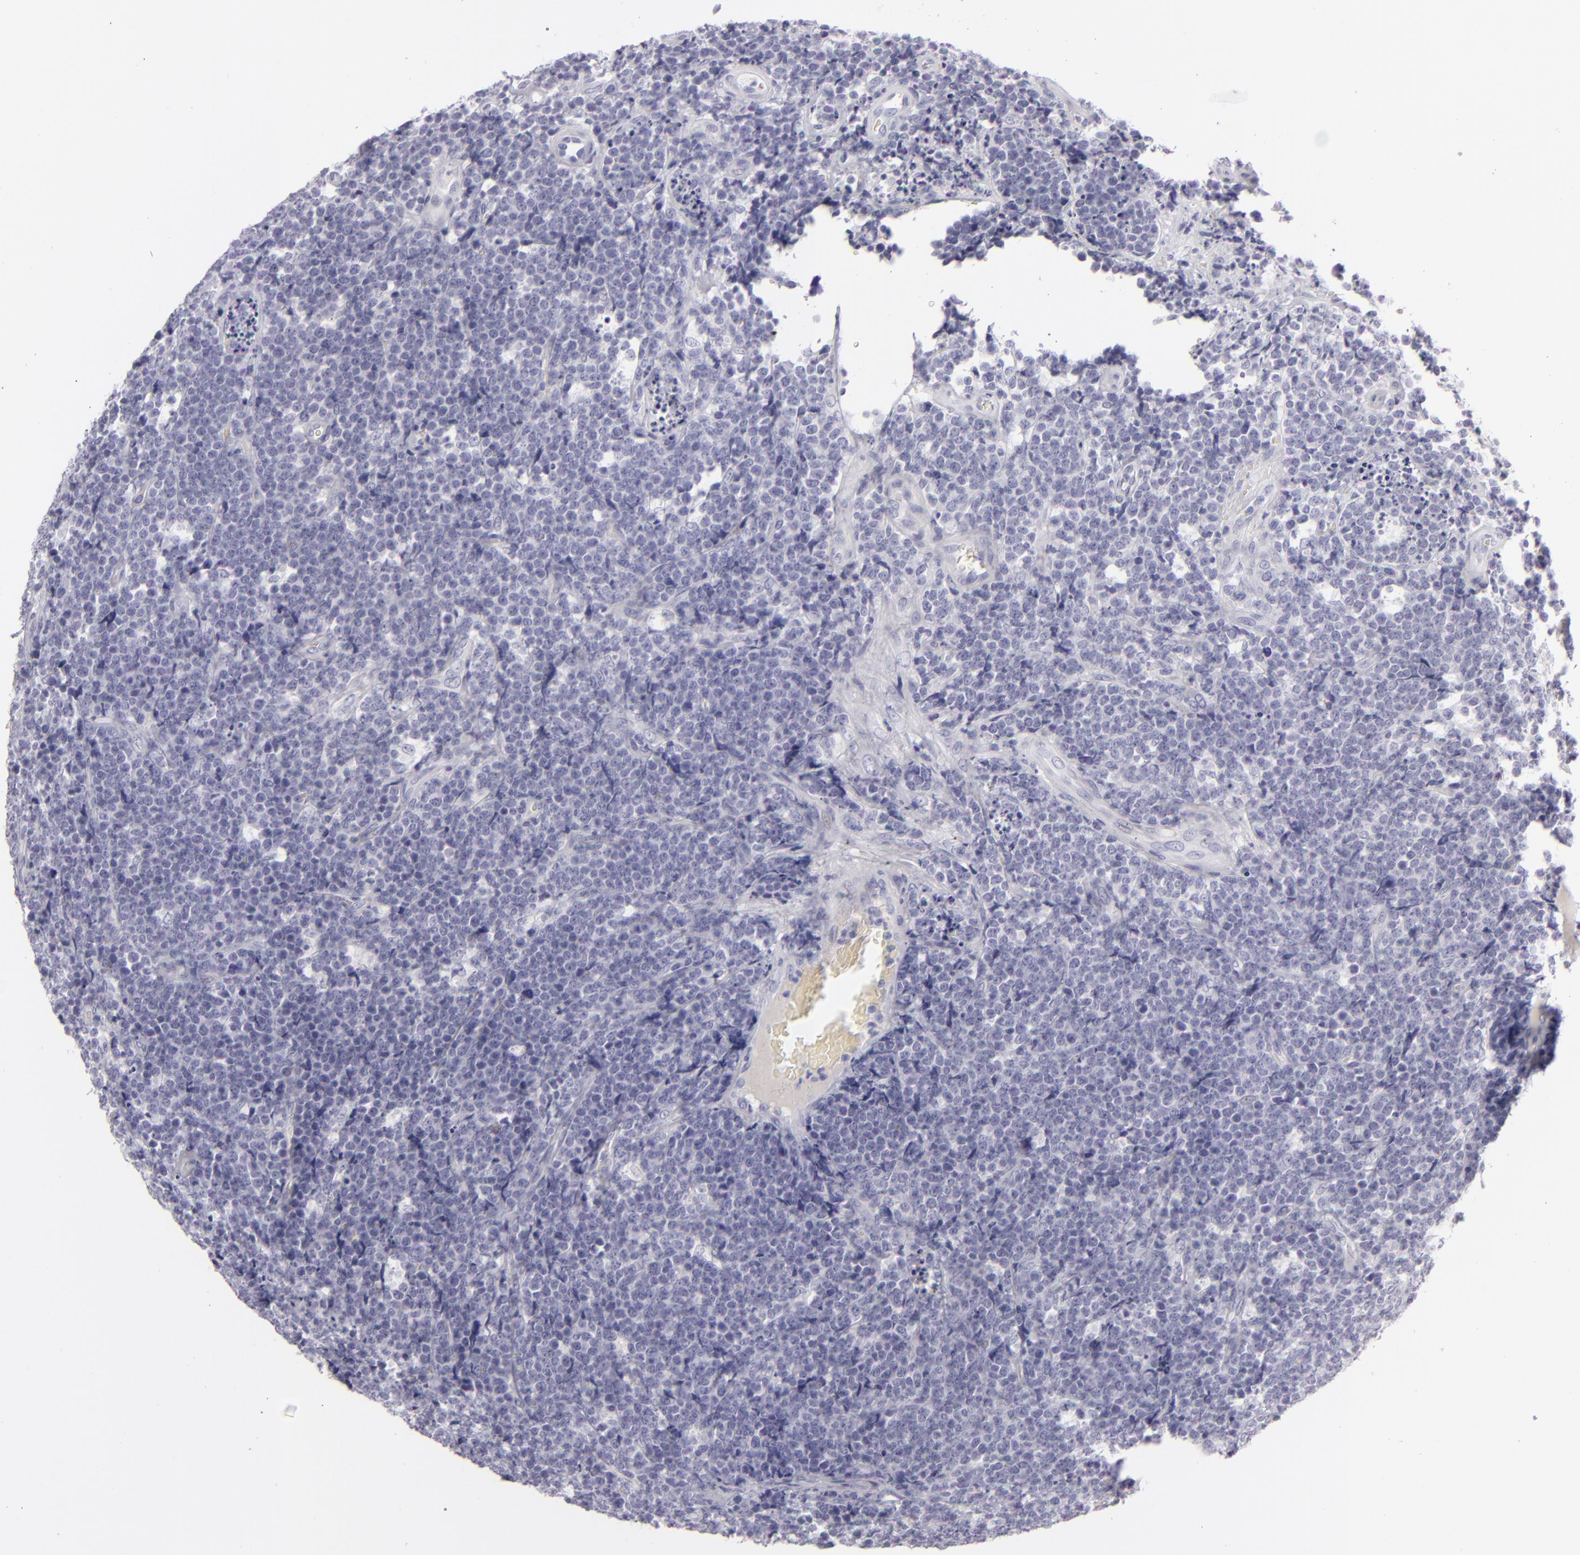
{"staining": {"intensity": "negative", "quantity": "none", "location": "none"}, "tissue": "lymphoma", "cell_type": "Tumor cells", "image_type": "cancer", "snomed": [{"axis": "morphology", "description": "Malignant lymphoma, non-Hodgkin's type, High grade"}, {"axis": "topography", "description": "Small intestine"}, {"axis": "topography", "description": "Colon"}], "caption": "Lymphoma was stained to show a protein in brown. There is no significant positivity in tumor cells.", "gene": "CDX2", "patient": {"sex": "male", "age": 8}}